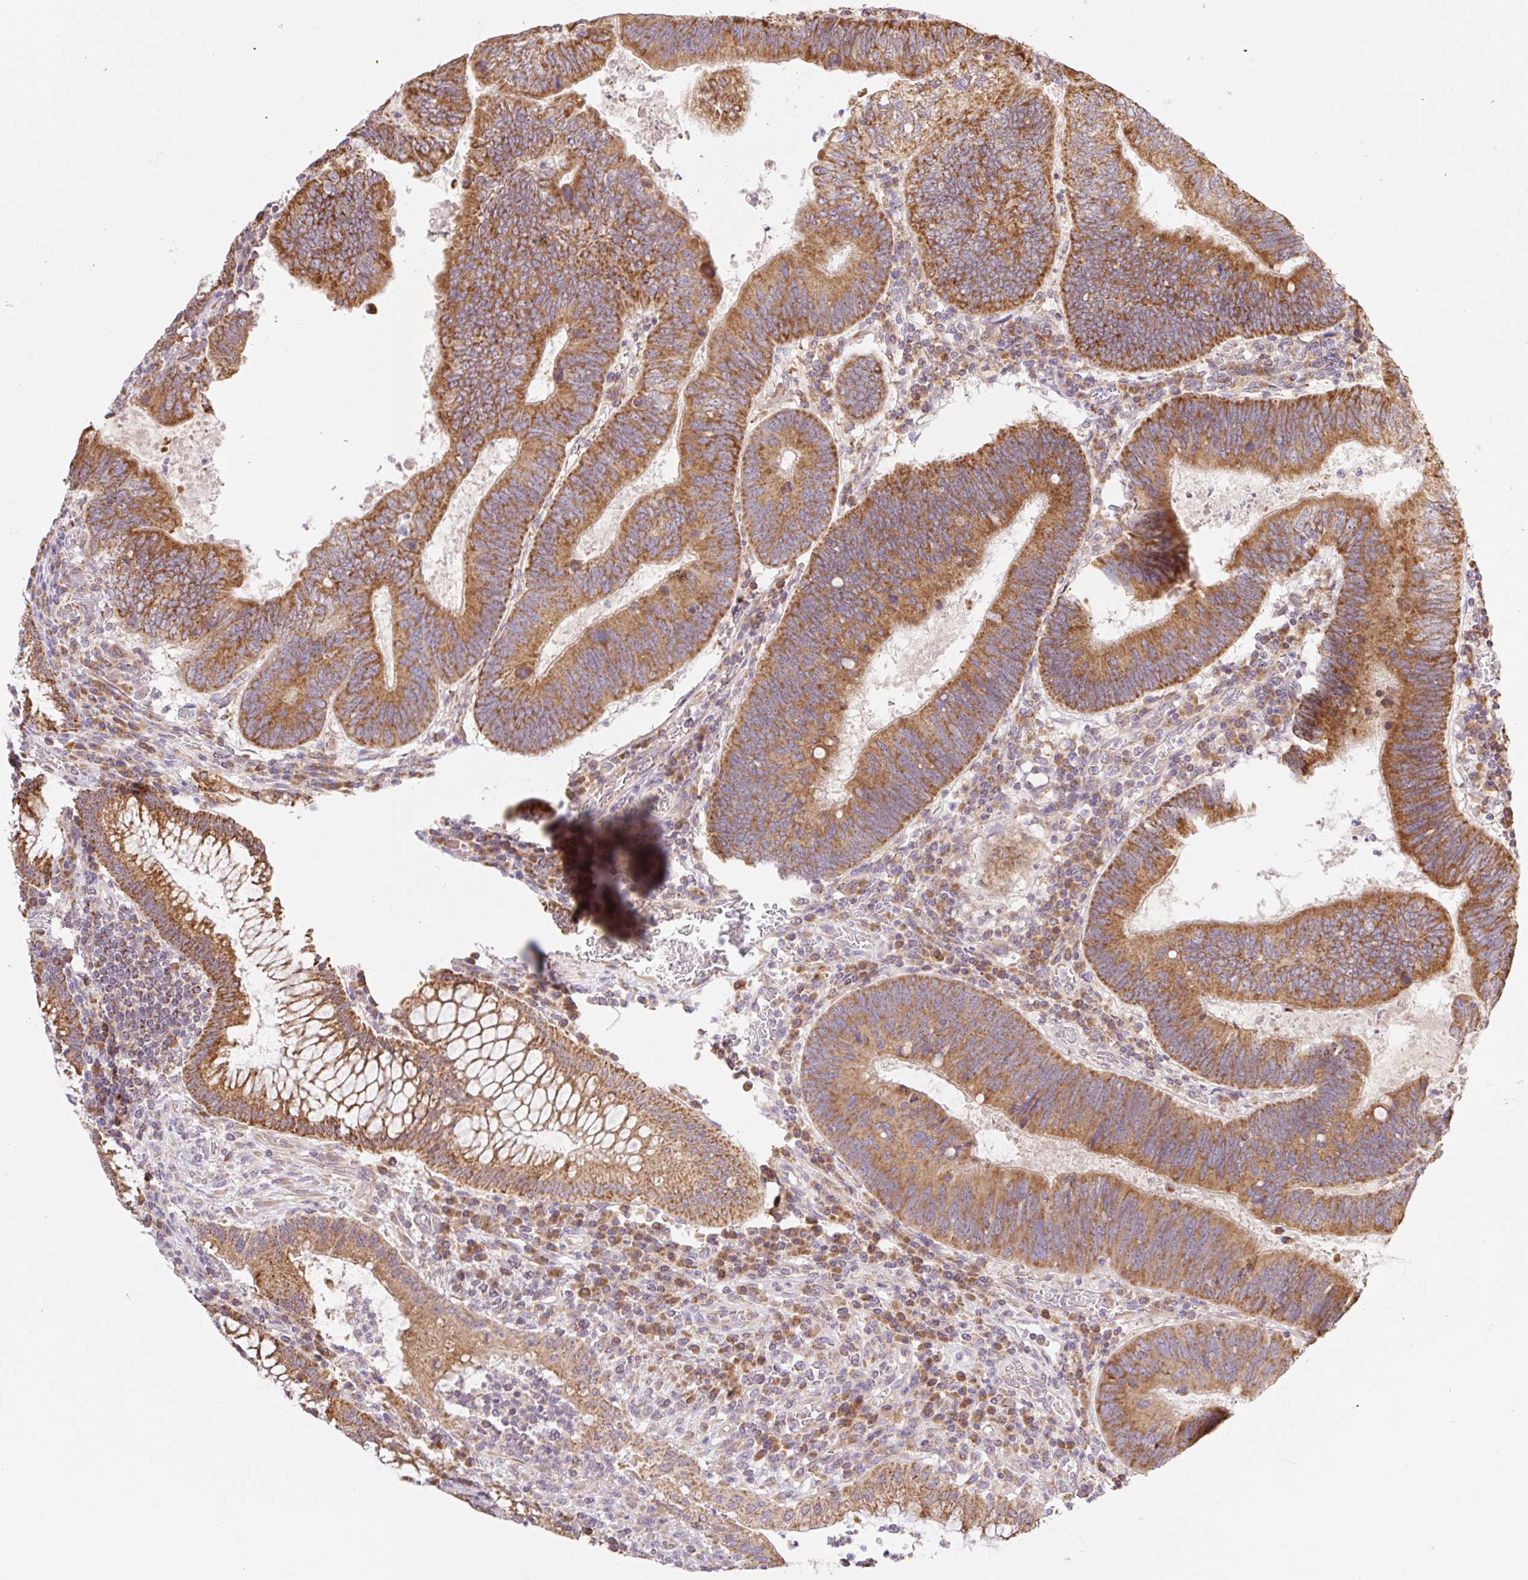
{"staining": {"intensity": "strong", "quantity": ">75%", "location": "cytoplasmic/membranous"}, "tissue": "colorectal cancer", "cell_type": "Tumor cells", "image_type": "cancer", "snomed": [{"axis": "morphology", "description": "Adenocarcinoma, NOS"}, {"axis": "topography", "description": "Colon"}], "caption": "IHC histopathology image of human colorectal cancer stained for a protein (brown), which demonstrates high levels of strong cytoplasmic/membranous staining in approximately >75% of tumor cells.", "gene": "GOSR2", "patient": {"sex": "male", "age": 67}}